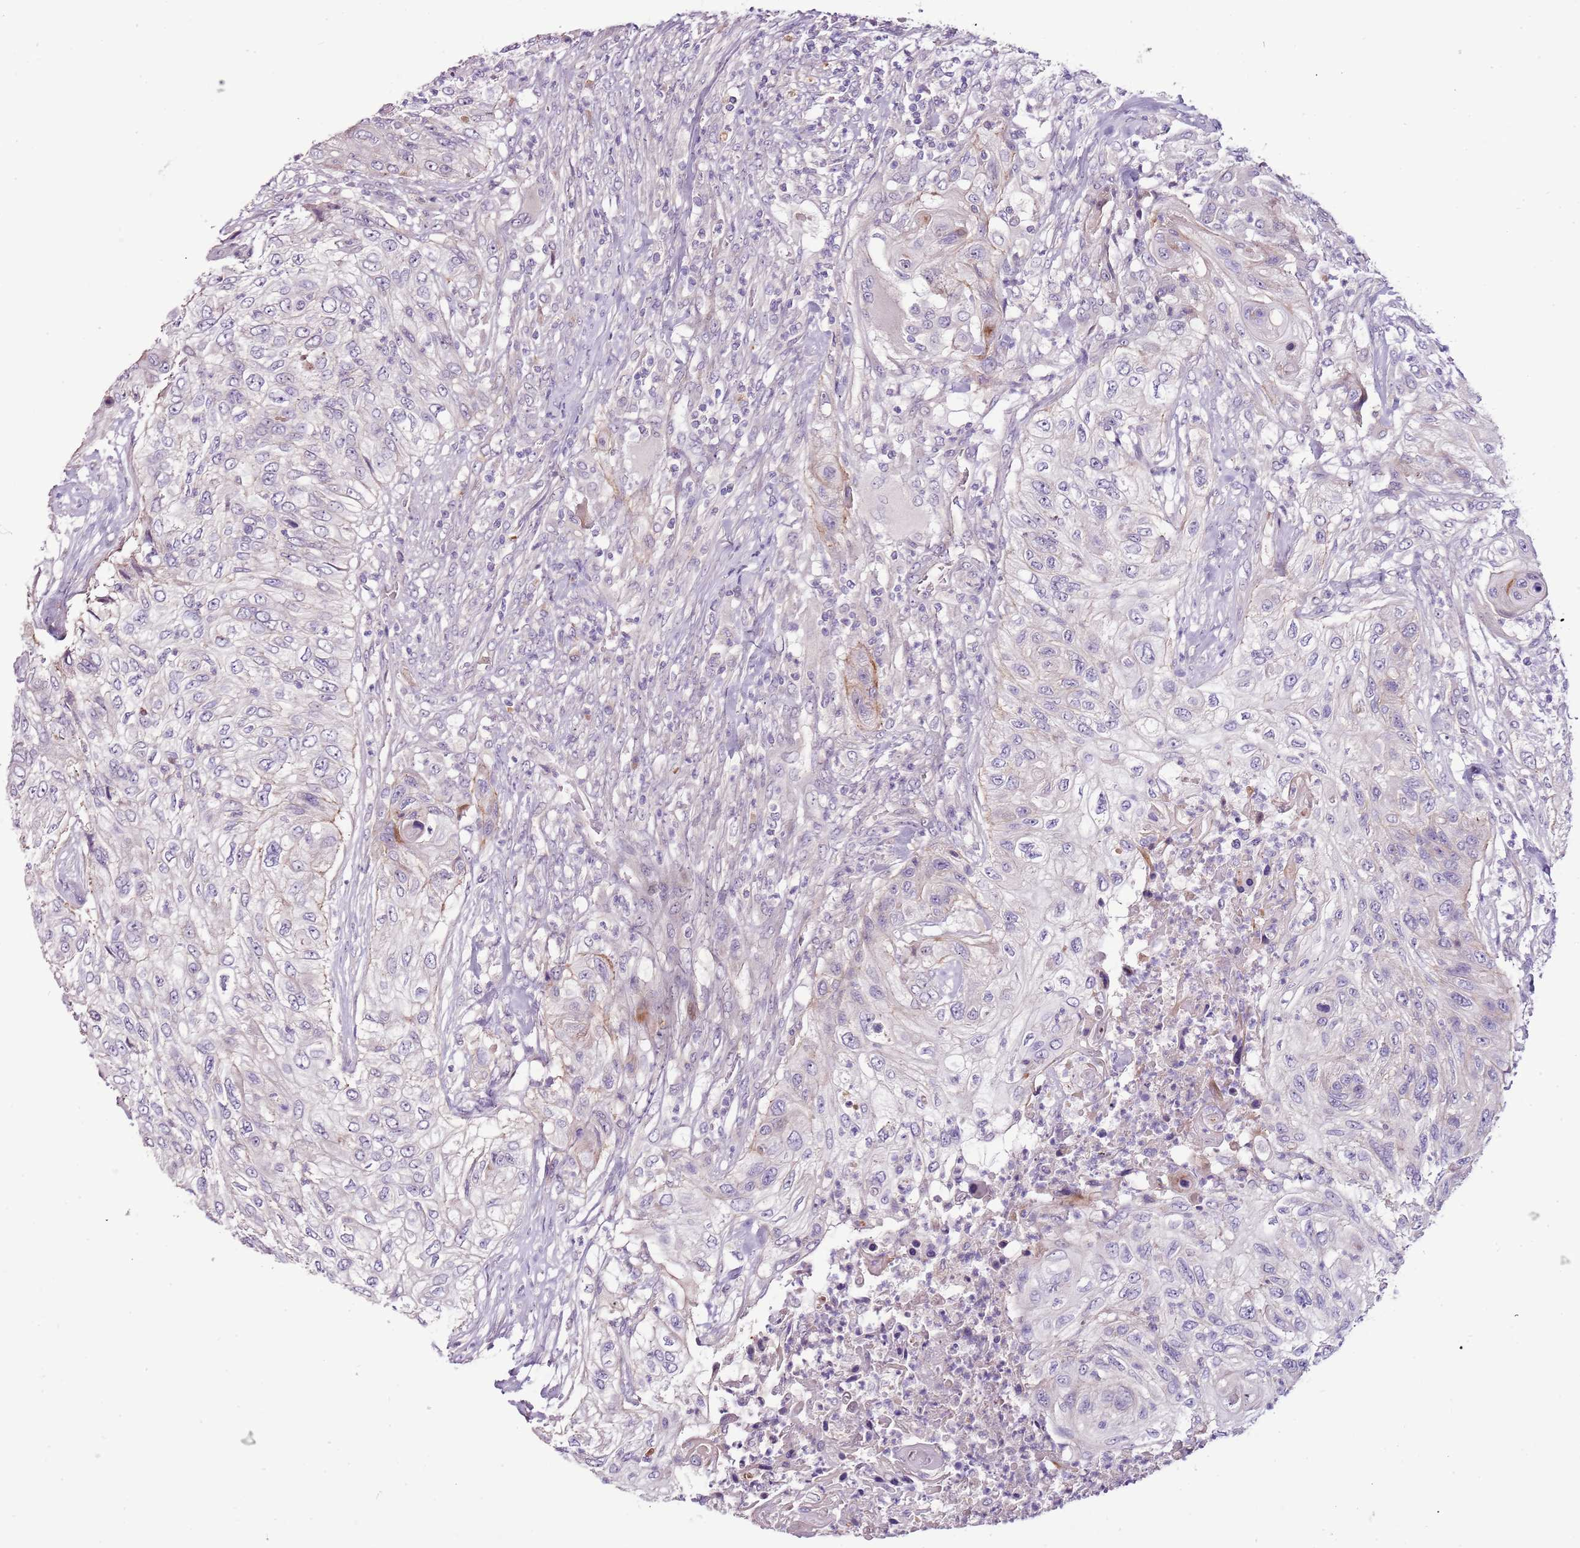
{"staining": {"intensity": "negative", "quantity": "none", "location": "none"}, "tissue": "urothelial cancer", "cell_type": "Tumor cells", "image_type": "cancer", "snomed": [{"axis": "morphology", "description": "Urothelial carcinoma, High grade"}, {"axis": "topography", "description": "Urinary bladder"}], "caption": "The IHC photomicrograph has no significant expression in tumor cells of high-grade urothelial carcinoma tissue.", "gene": "NKX2-3", "patient": {"sex": "female", "age": 60}}